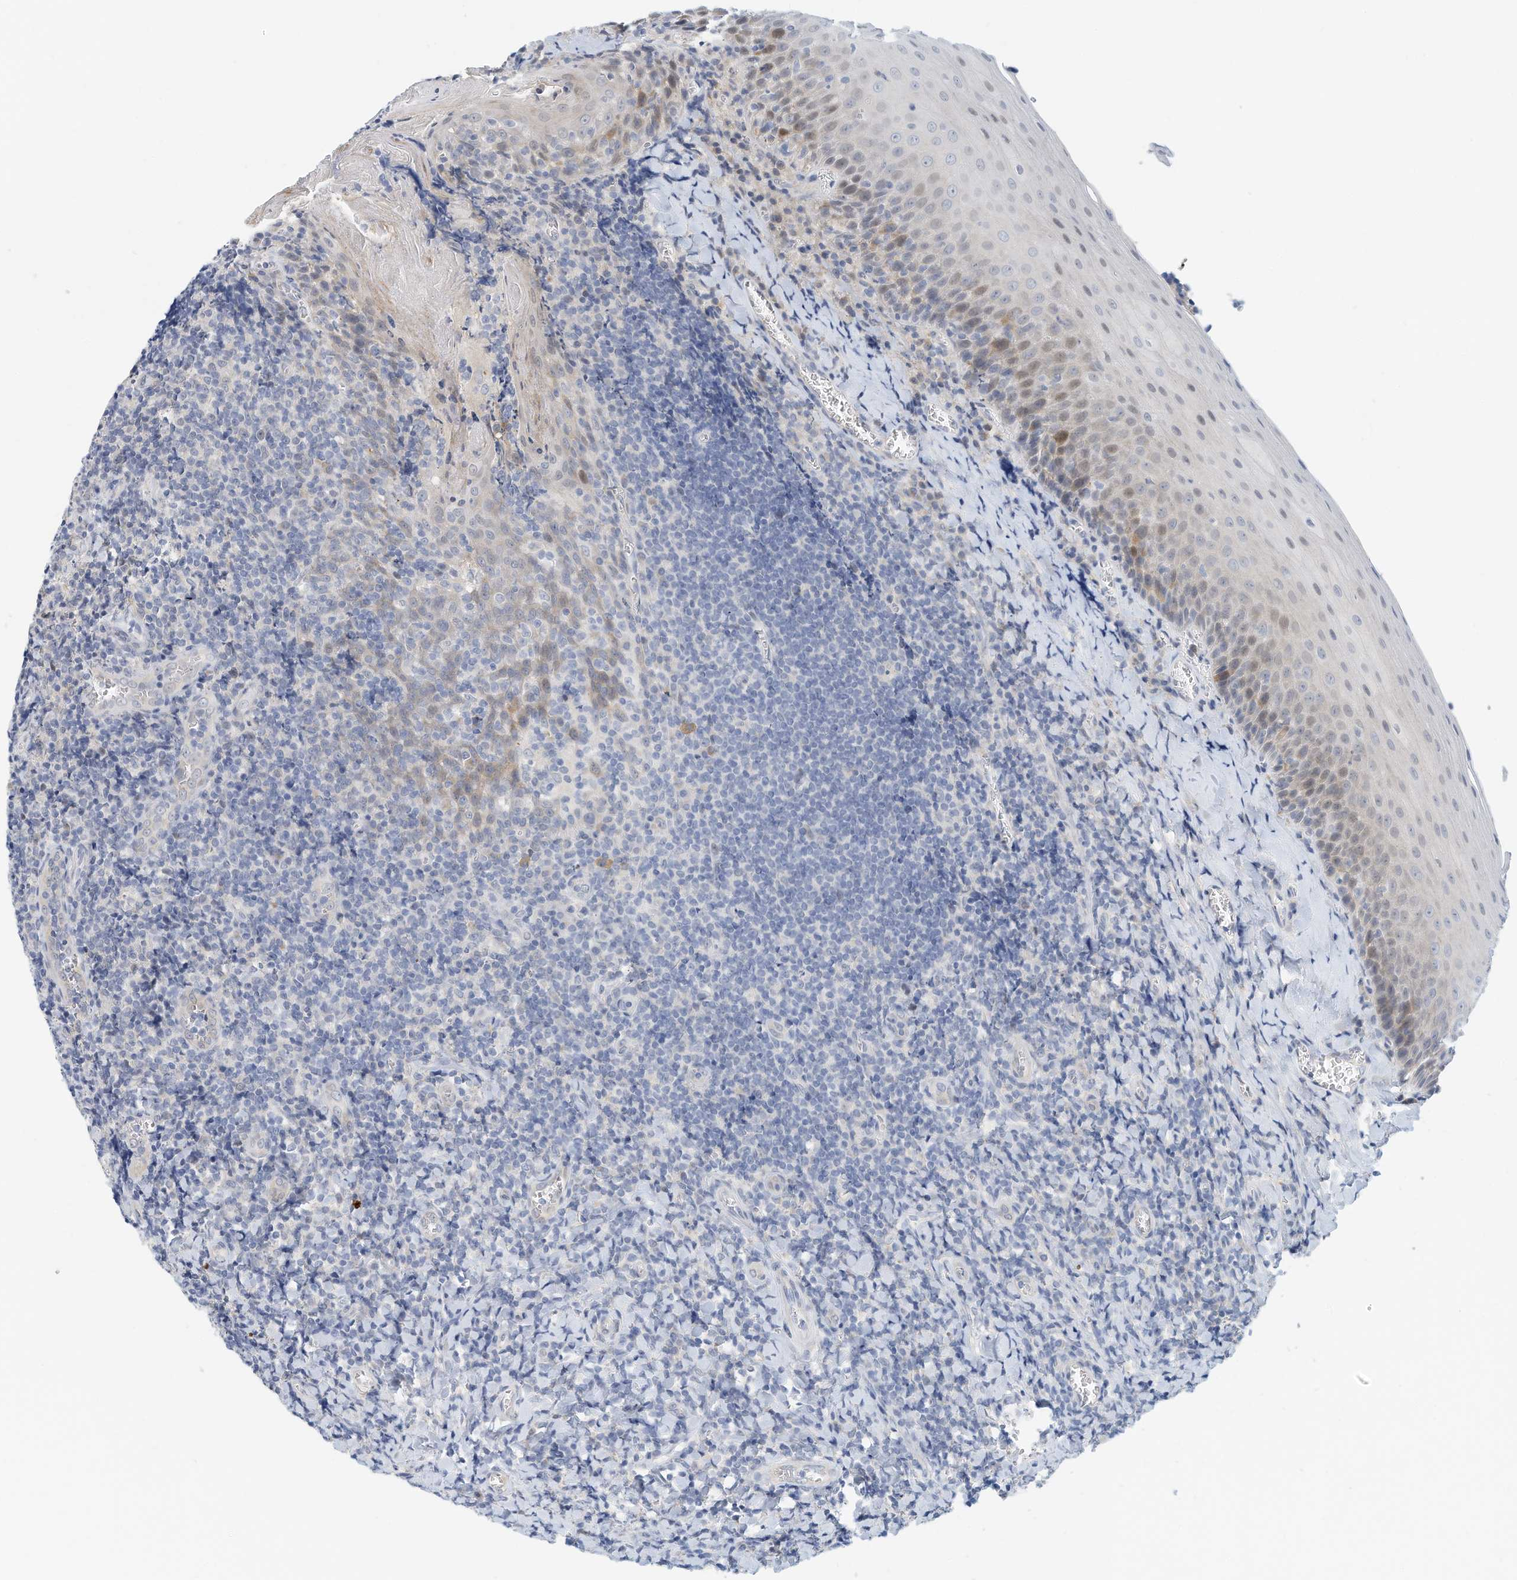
{"staining": {"intensity": "negative", "quantity": "none", "location": "none"}, "tissue": "tonsil", "cell_type": "Germinal center cells", "image_type": "normal", "snomed": [{"axis": "morphology", "description": "Normal tissue, NOS"}, {"axis": "topography", "description": "Tonsil"}], "caption": "Immunohistochemistry micrograph of unremarkable tonsil stained for a protein (brown), which displays no staining in germinal center cells. (DAB IHC with hematoxylin counter stain).", "gene": "ARHGAP28", "patient": {"sex": "male", "age": 27}}